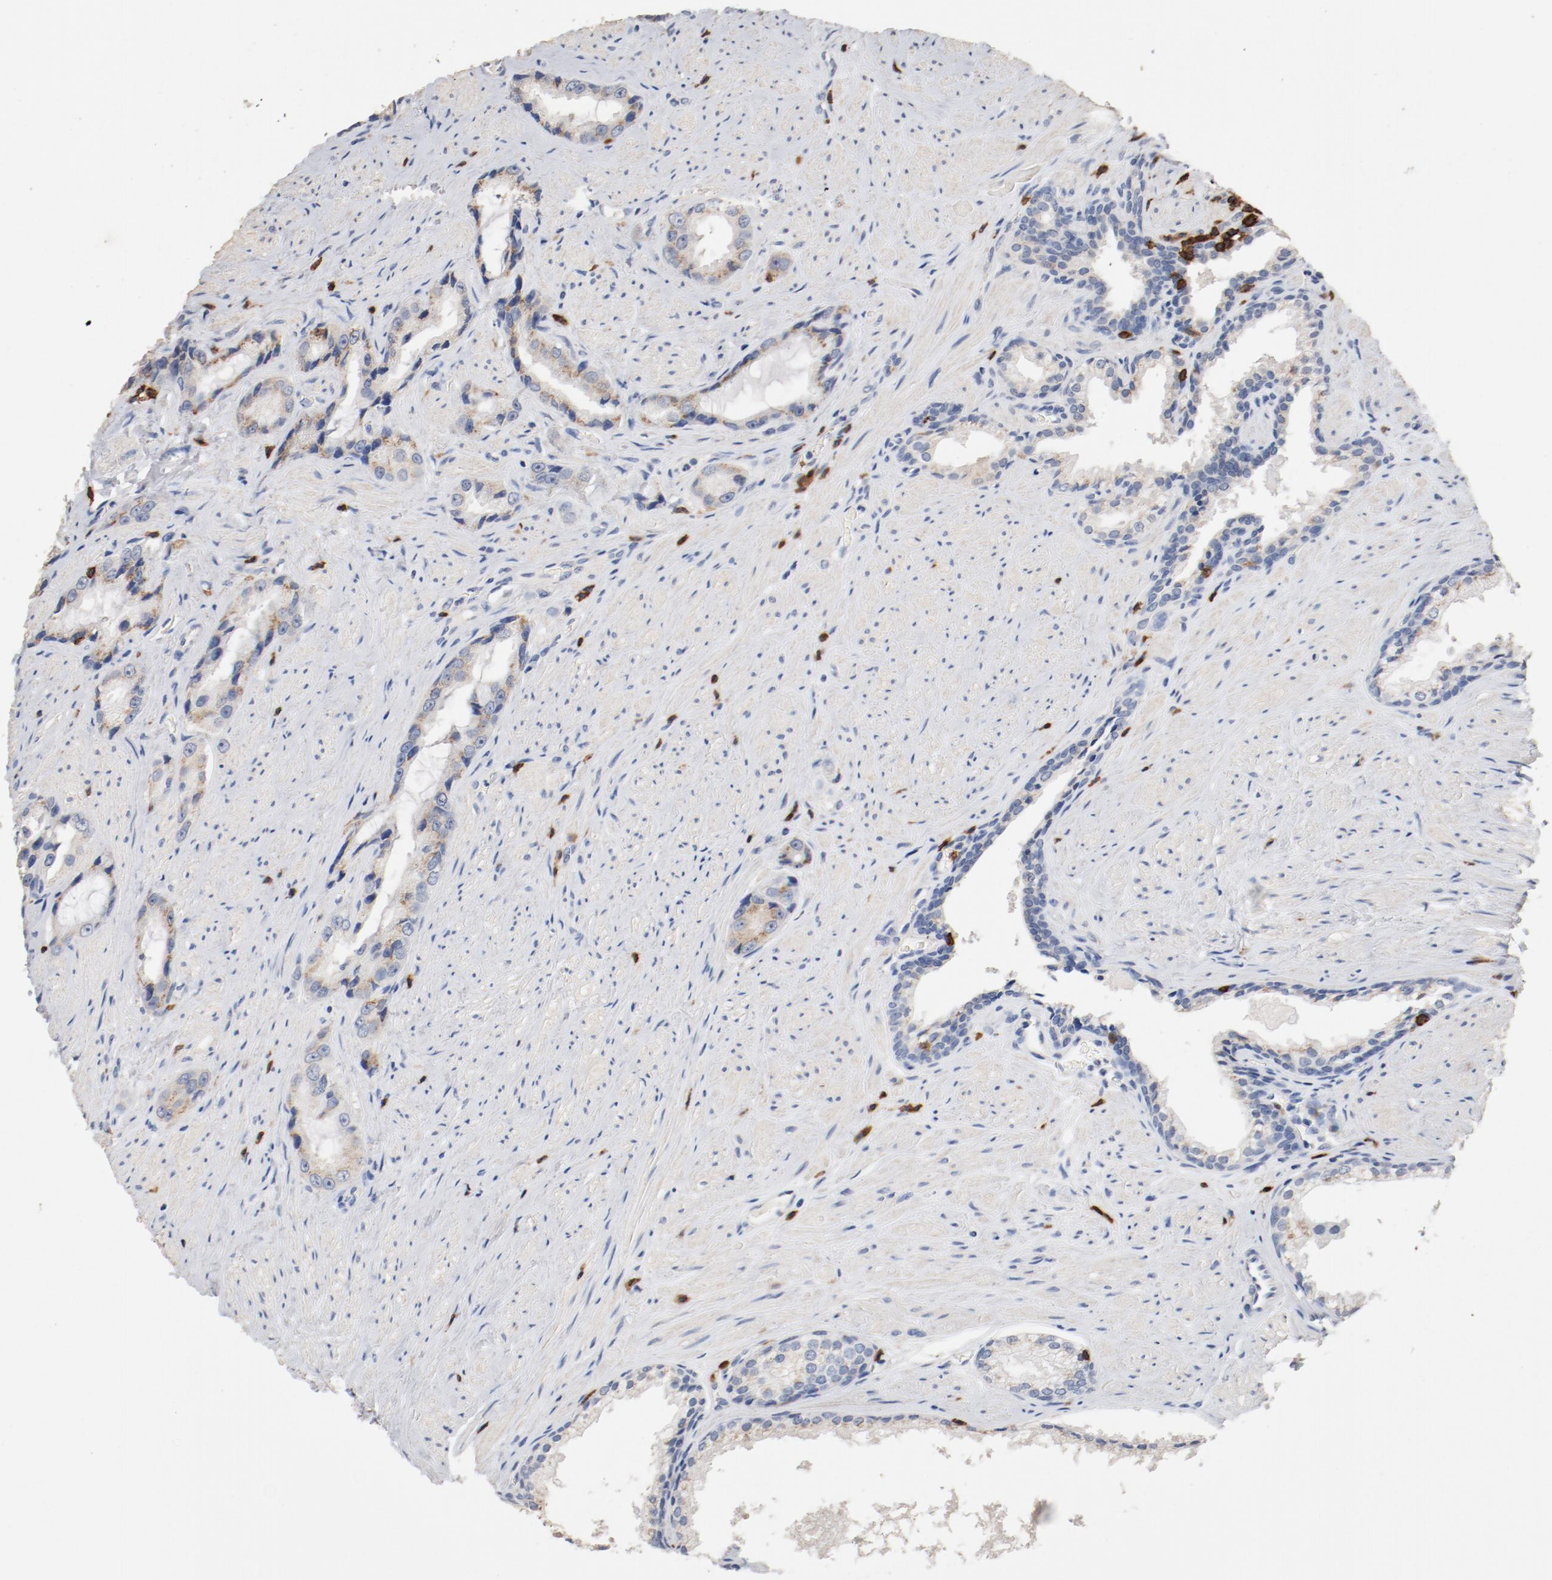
{"staining": {"intensity": "weak", "quantity": "25%-75%", "location": "cytoplasmic/membranous"}, "tissue": "prostate cancer", "cell_type": "Tumor cells", "image_type": "cancer", "snomed": [{"axis": "morphology", "description": "Adenocarcinoma, Medium grade"}, {"axis": "topography", "description": "Prostate"}], "caption": "Protein expression by immunohistochemistry (IHC) displays weak cytoplasmic/membranous staining in about 25%-75% of tumor cells in prostate cancer.", "gene": "CD247", "patient": {"sex": "male", "age": 60}}